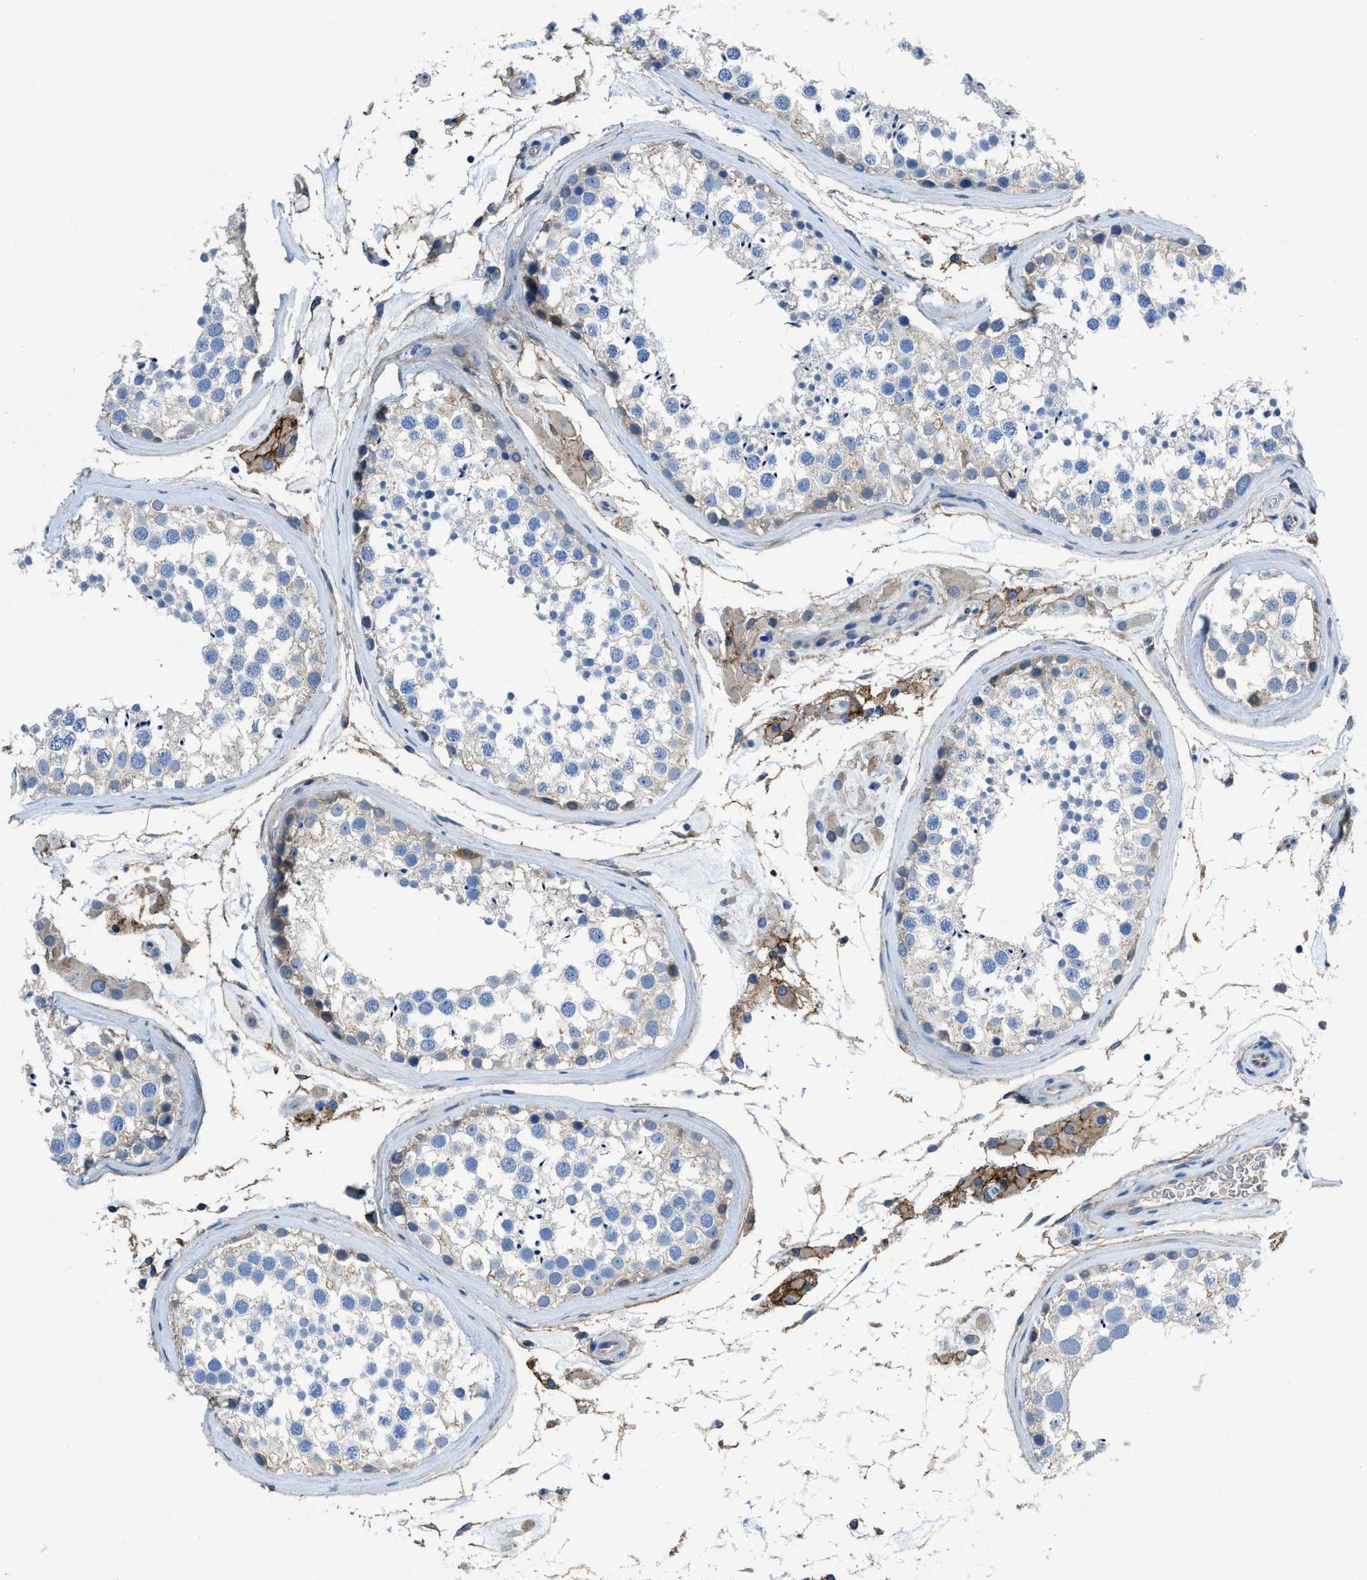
{"staining": {"intensity": "negative", "quantity": "none", "location": "none"}, "tissue": "testis", "cell_type": "Cells in seminiferous ducts", "image_type": "normal", "snomed": [{"axis": "morphology", "description": "Normal tissue, NOS"}, {"axis": "topography", "description": "Testis"}], "caption": "This is a micrograph of immunohistochemistry (IHC) staining of normal testis, which shows no positivity in cells in seminiferous ducts. The staining was performed using DAB to visualize the protein expression in brown, while the nuclei were stained in blue with hematoxylin (Magnification: 20x).", "gene": "PTGFRN", "patient": {"sex": "male", "age": 46}}